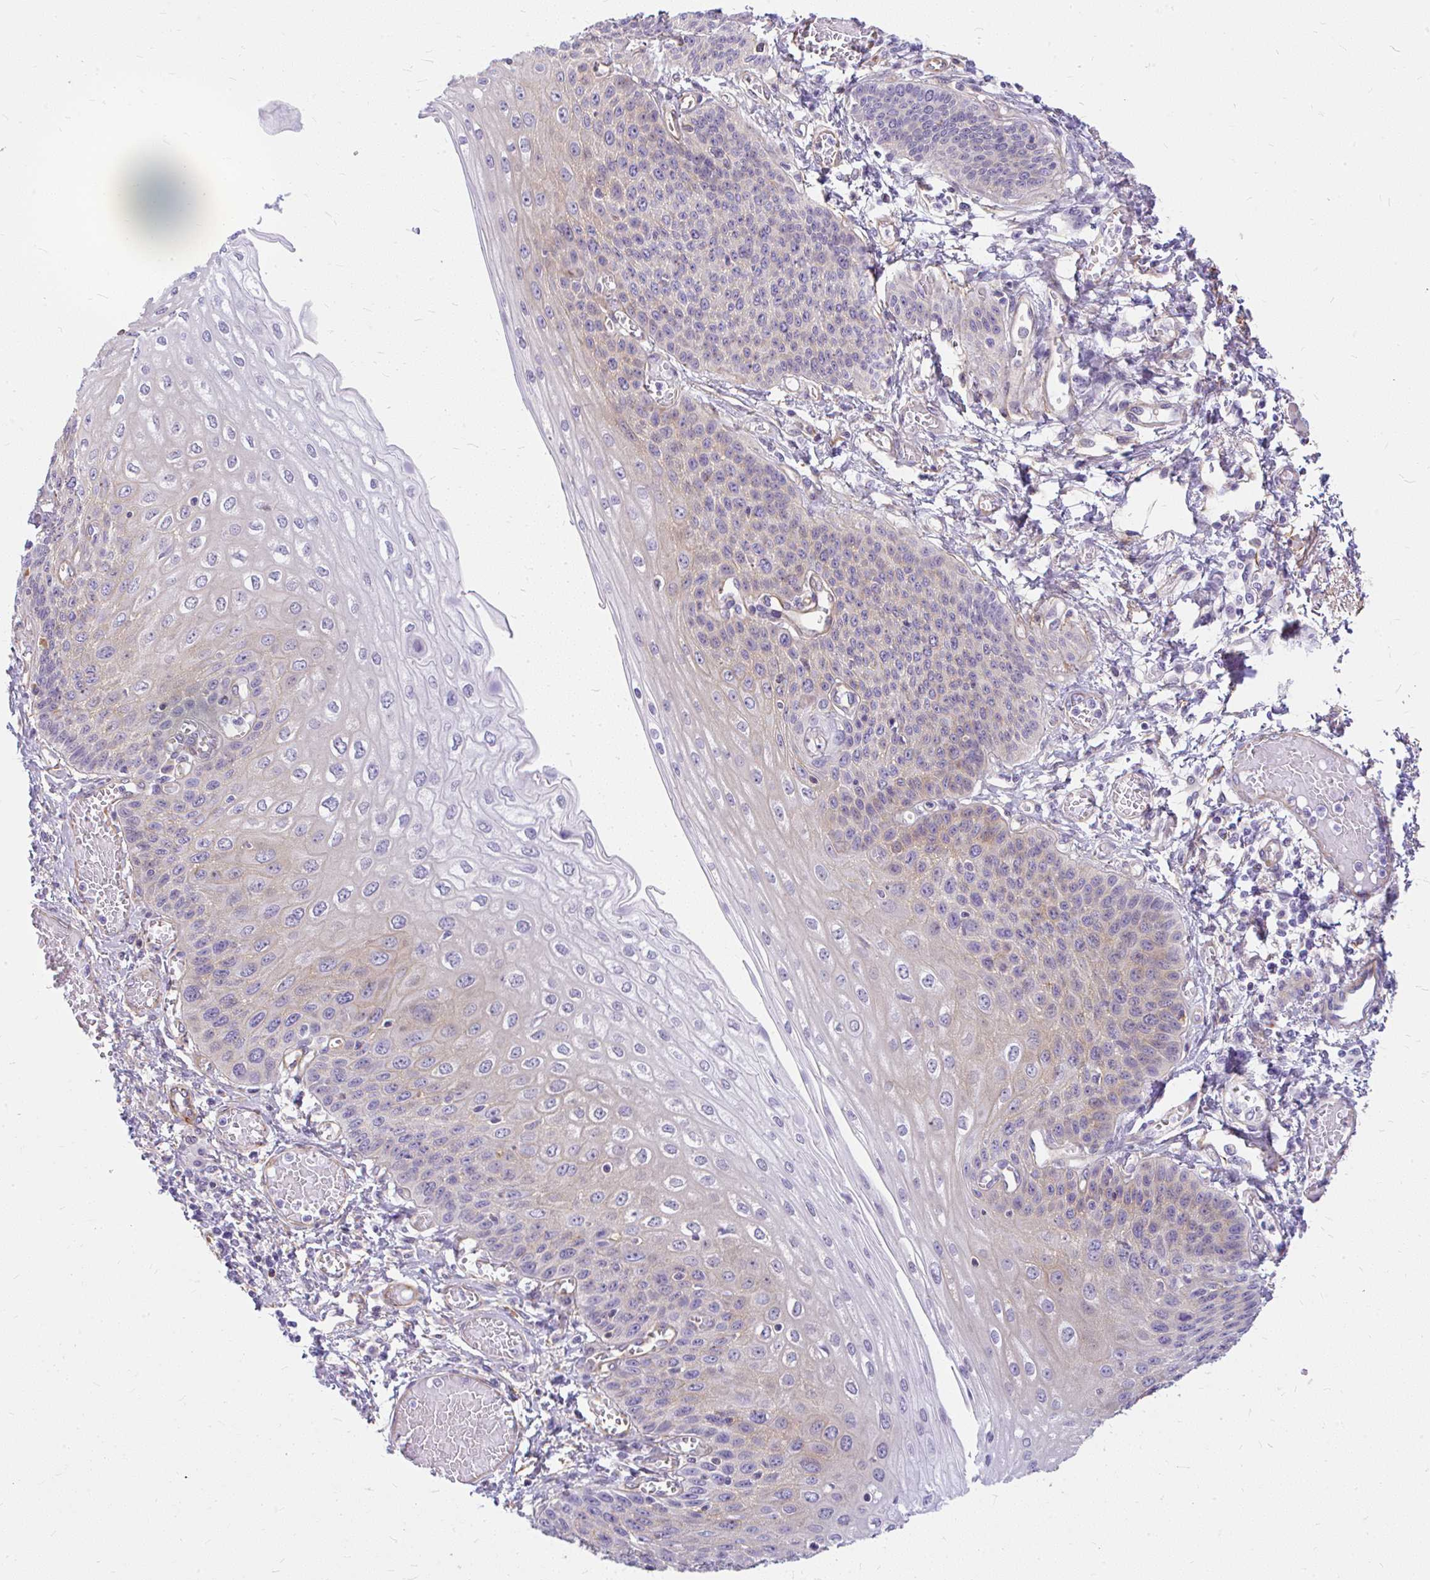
{"staining": {"intensity": "moderate", "quantity": "25%-75%", "location": "cytoplasmic/membranous"}, "tissue": "esophagus", "cell_type": "Squamous epithelial cells", "image_type": "normal", "snomed": [{"axis": "morphology", "description": "Normal tissue, NOS"}, {"axis": "morphology", "description": "Adenocarcinoma, NOS"}, {"axis": "topography", "description": "Esophagus"}], "caption": "Squamous epithelial cells demonstrate medium levels of moderate cytoplasmic/membranous expression in about 25%-75% of cells in normal esophagus.", "gene": "FAM83C", "patient": {"sex": "male", "age": 81}}